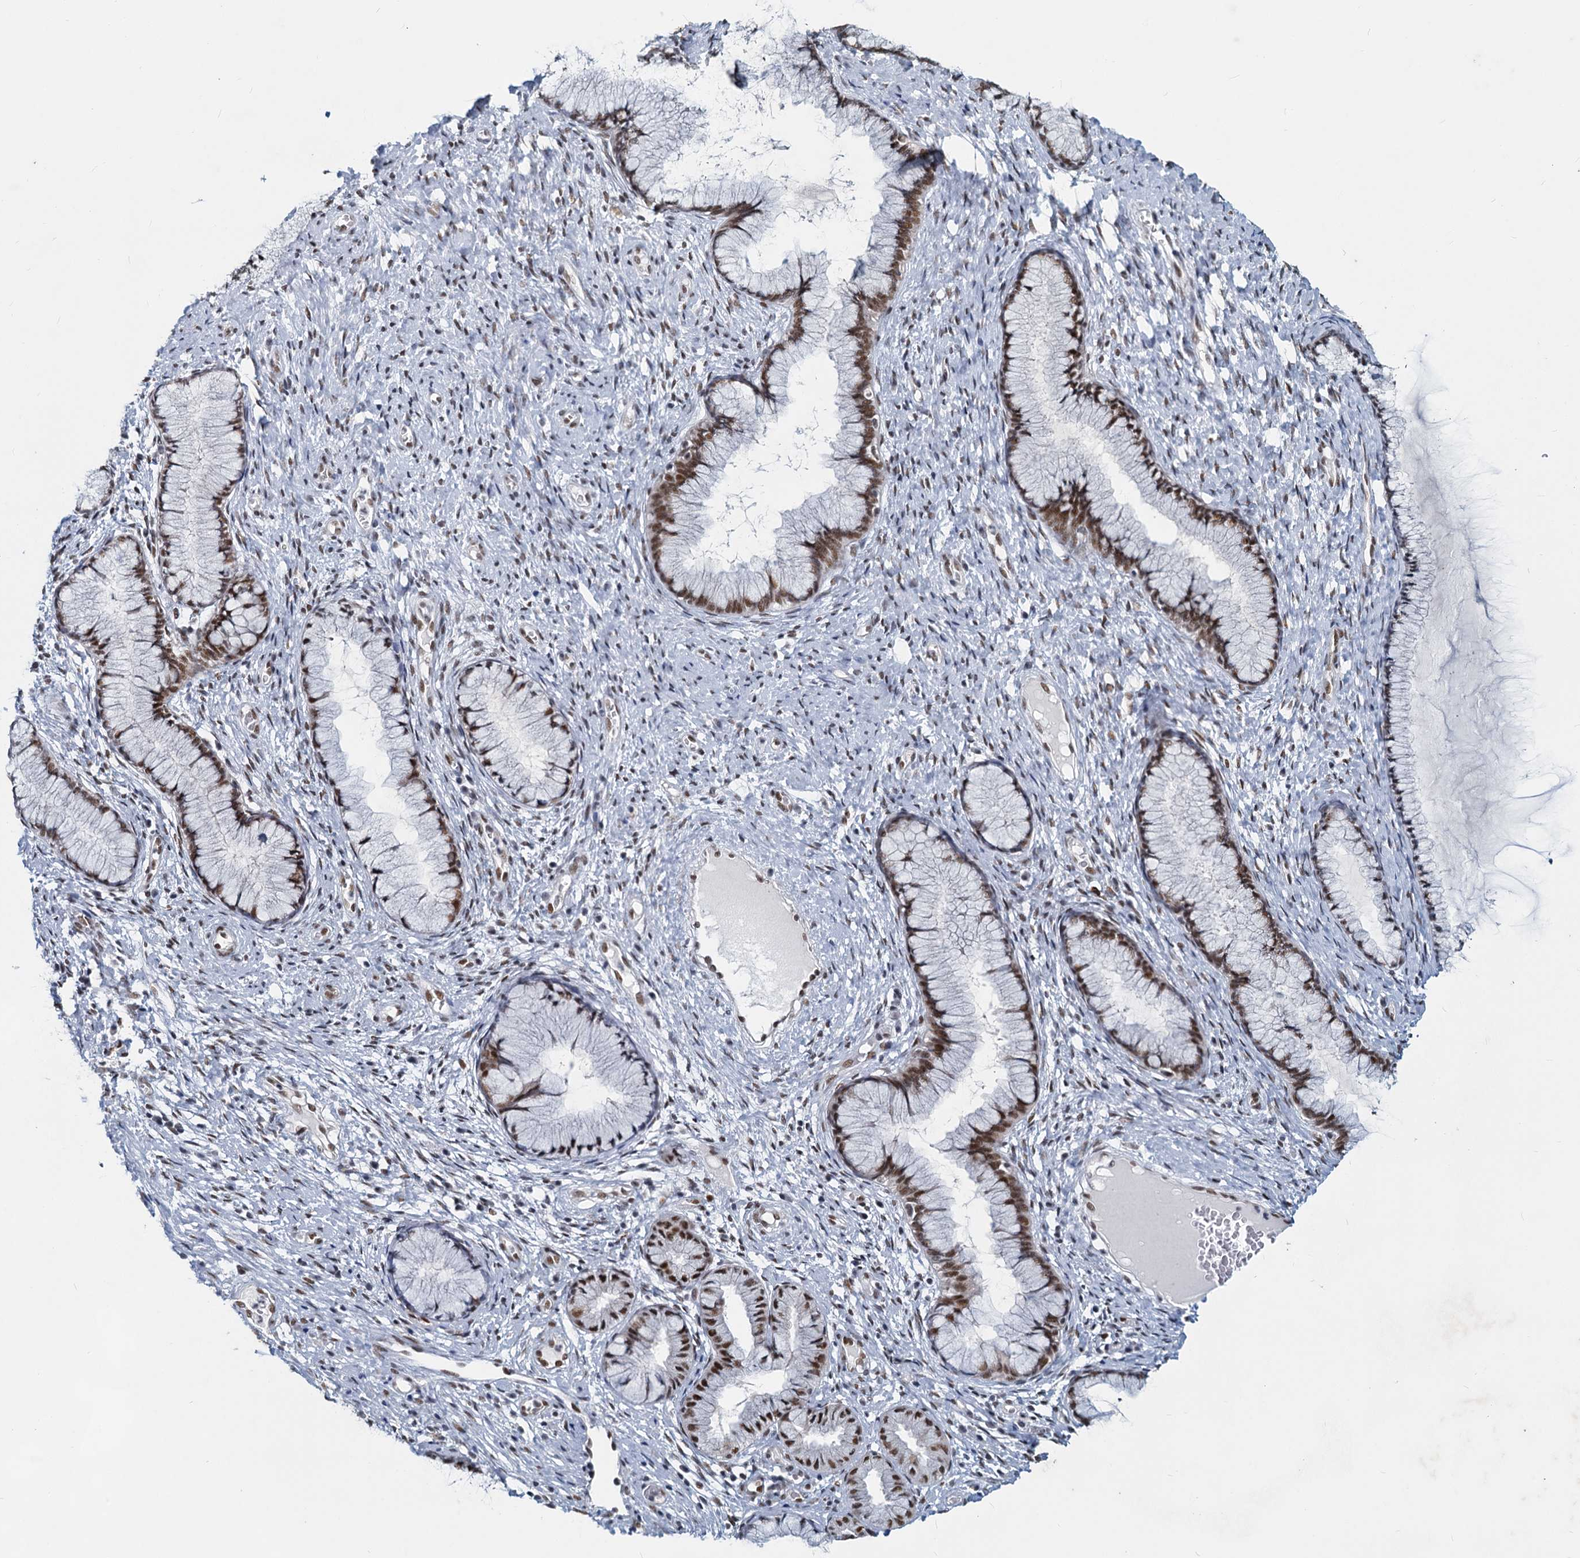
{"staining": {"intensity": "moderate", "quantity": ">75%", "location": "nuclear"}, "tissue": "cervix", "cell_type": "Glandular cells", "image_type": "normal", "snomed": [{"axis": "morphology", "description": "Normal tissue, NOS"}, {"axis": "topography", "description": "Cervix"}], "caption": "Immunohistochemical staining of unremarkable cervix shows medium levels of moderate nuclear expression in approximately >75% of glandular cells. The protein of interest is stained brown, and the nuclei are stained in blue (DAB (3,3'-diaminobenzidine) IHC with brightfield microscopy, high magnification).", "gene": "METTL14", "patient": {"sex": "female", "age": 42}}